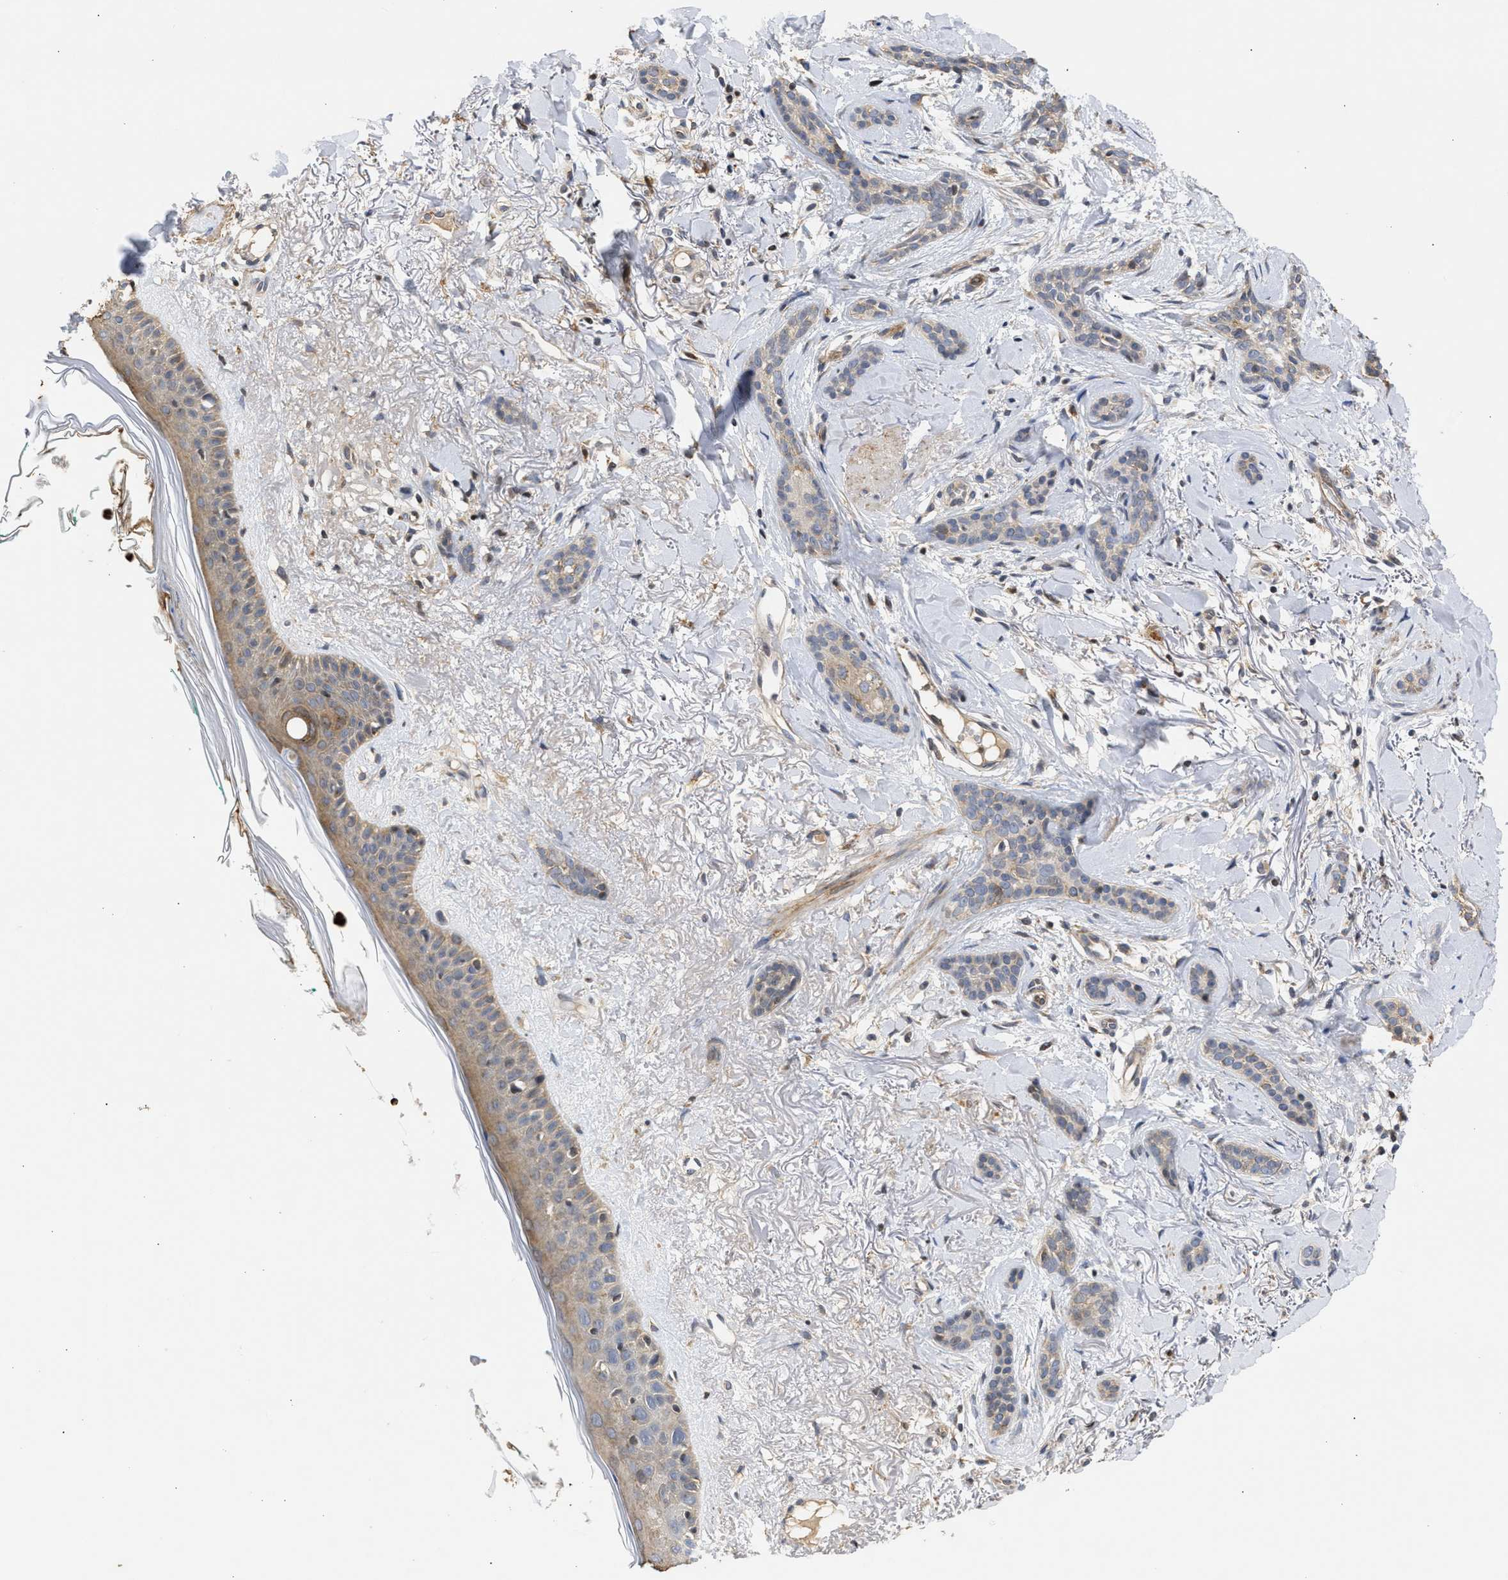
{"staining": {"intensity": "weak", "quantity": "<25%", "location": "cytoplasmic/membranous"}, "tissue": "skin cancer", "cell_type": "Tumor cells", "image_type": "cancer", "snomed": [{"axis": "morphology", "description": "Basal cell carcinoma"}, {"axis": "morphology", "description": "Adnexal tumor, benign"}, {"axis": "topography", "description": "Skin"}], "caption": "There is no significant positivity in tumor cells of skin cancer.", "gene": "ENSG00000142539", "patient": {"sex": "female", "age": 42}}